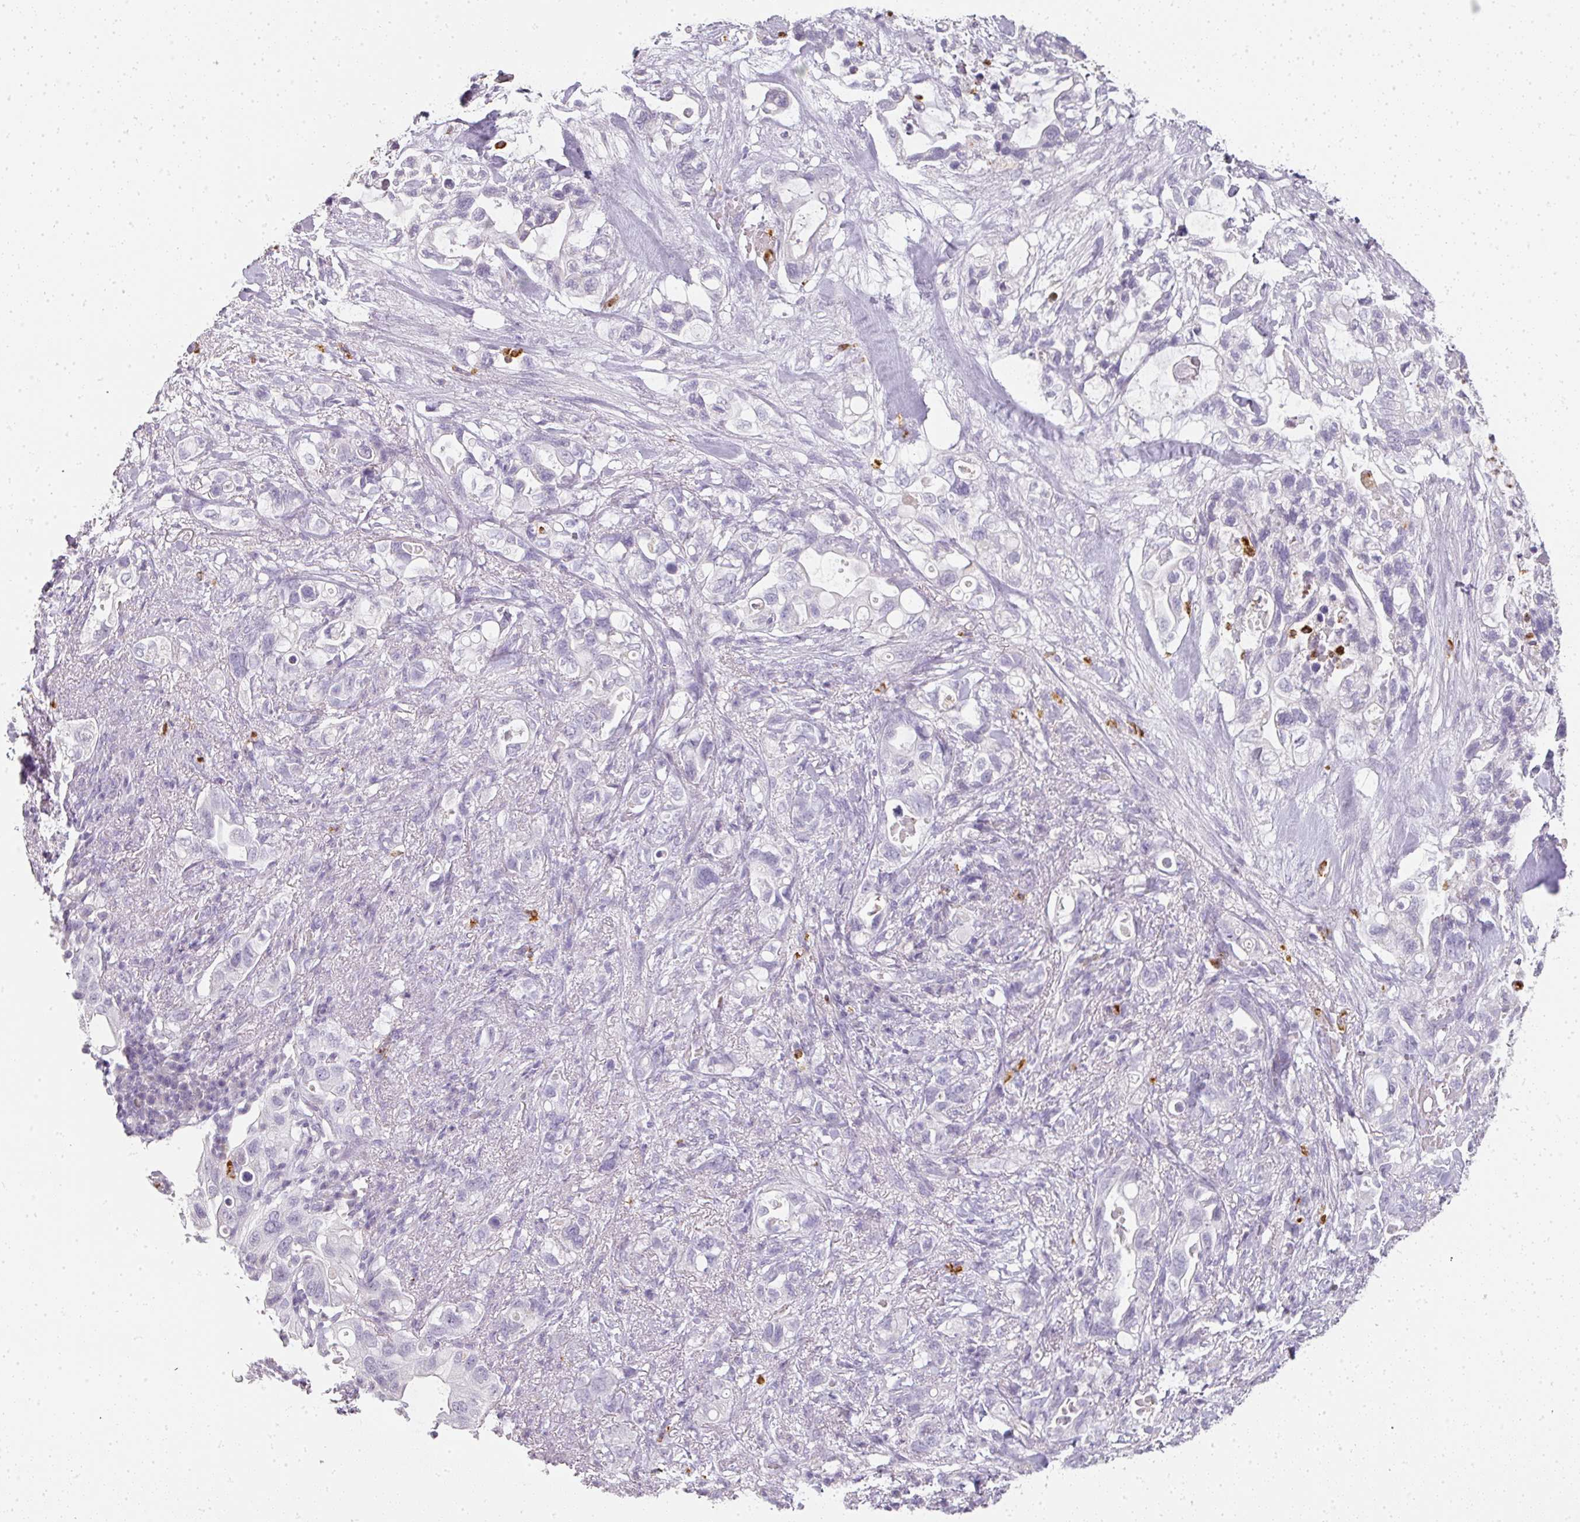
{"staining": {"intensity": "negative", "quantity": "none", "location": "none"}, "tissue": "pancreatic cancer", "cell_type": "Tumor cells", "image_type": "cancer", "snomed": [{"axis": "morphology", "description": "Adenocarcinoma, NOS"}, {"axis": "topography", "description": "Pancreas"}], "caption": "Immunohistochemical staining of human adenocarcinoma (pancreatic) displays no significant positivity in tumor cells. The staining is performed using DAB (3,3'-diaminobenzidine) brown chromogen with nuclei counter-stained in using hematoxylin.", "gene": "CAMP", "patient": {"sex": "female", "age": 72}}